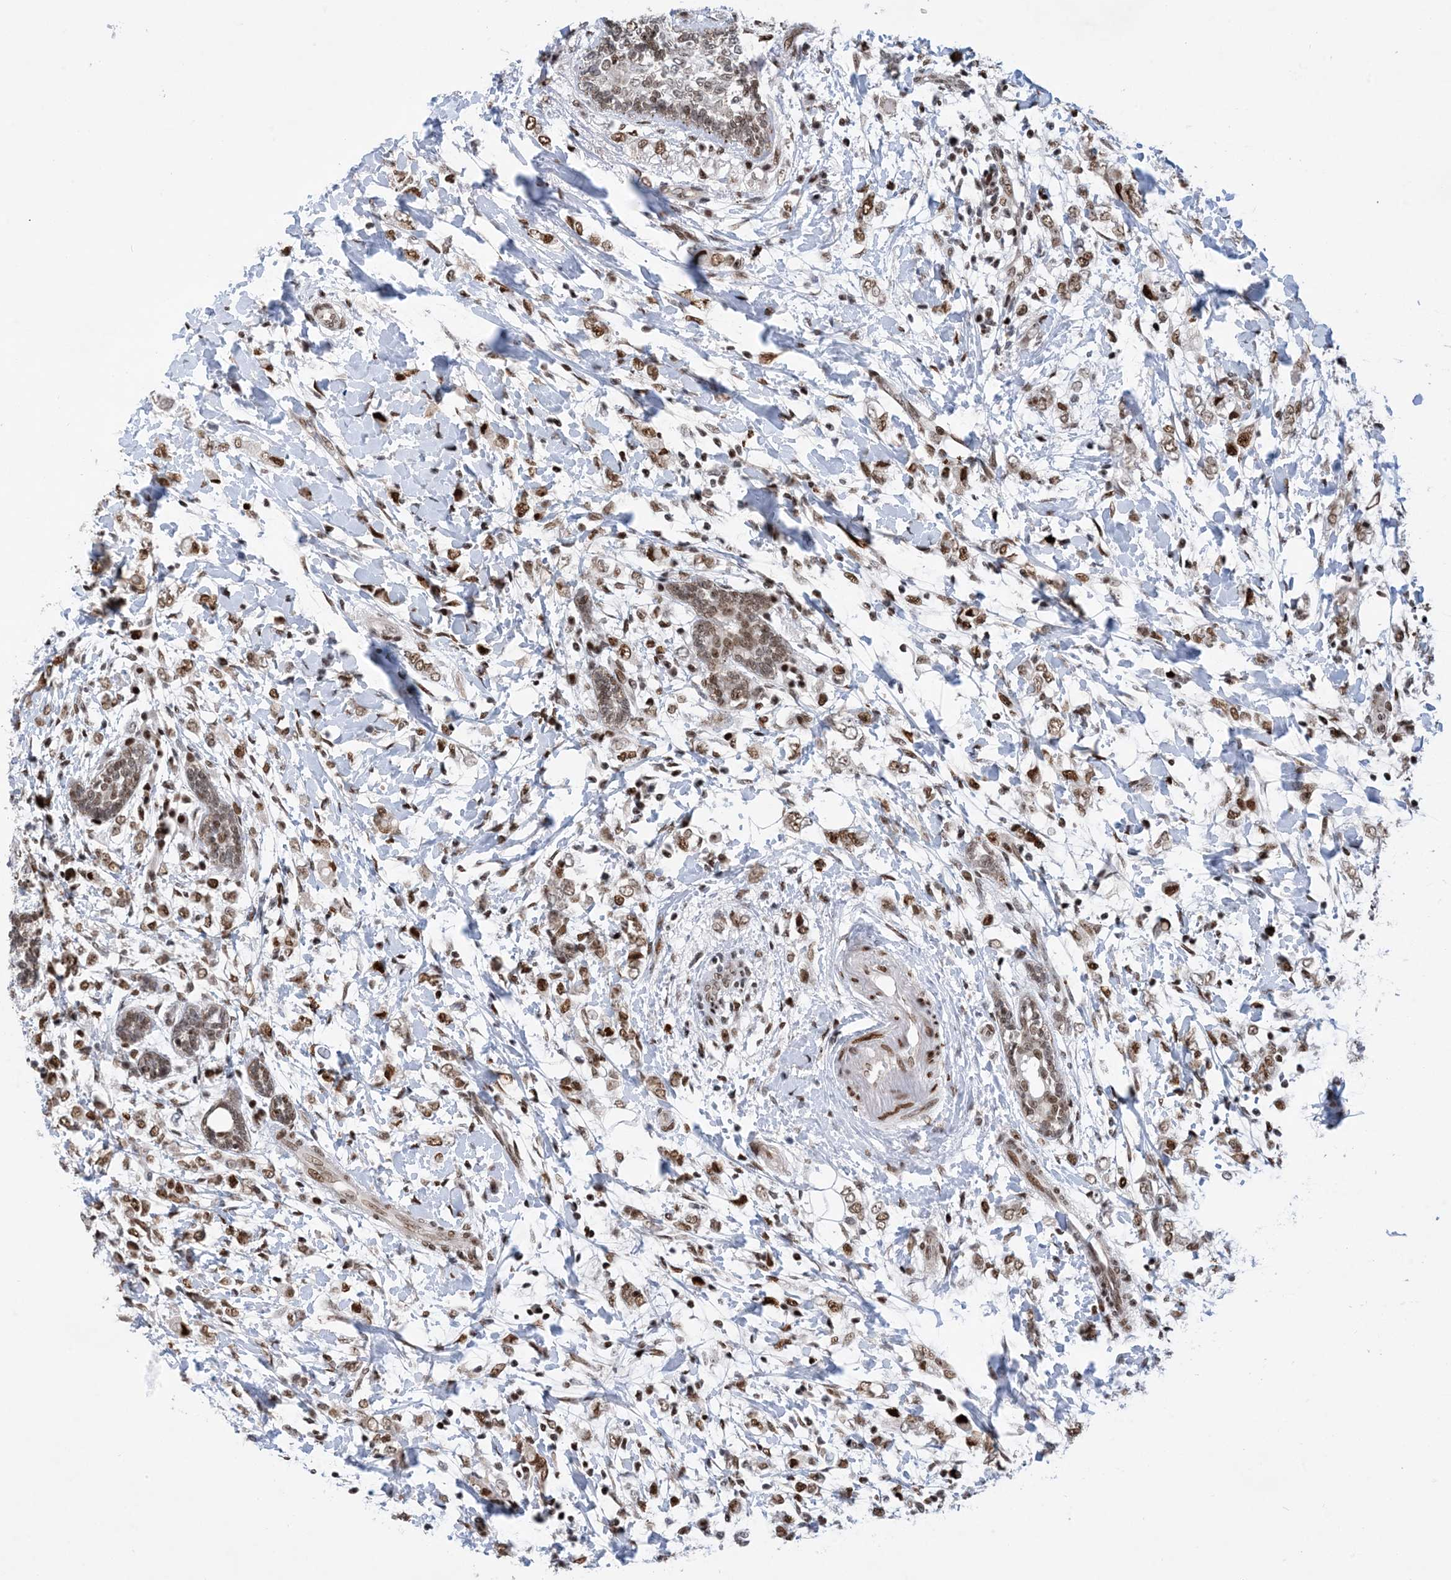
{"staining": {"intensity": "moderate", "quantity": ">75%", "location": "nuclear"}, "tissue": "breast cancer", "cell_type": "Tumor cells", "image_type": "cancer", "snomed": [{"axis": "morphology", "description": "Normal tissue, NOS"}, {"axis": "morphology", "description": "Lobular carcinoma"}, {"axis": "topography", "description": "Breast"}], "caption": "A histopathology image of human breast cancer (lobular carcinoma) stained for a protein shows moderate nuclear brown staining in tumor cells.", "gene": "TSPYL1", "patient": {"sex": "female", "age": 47}}